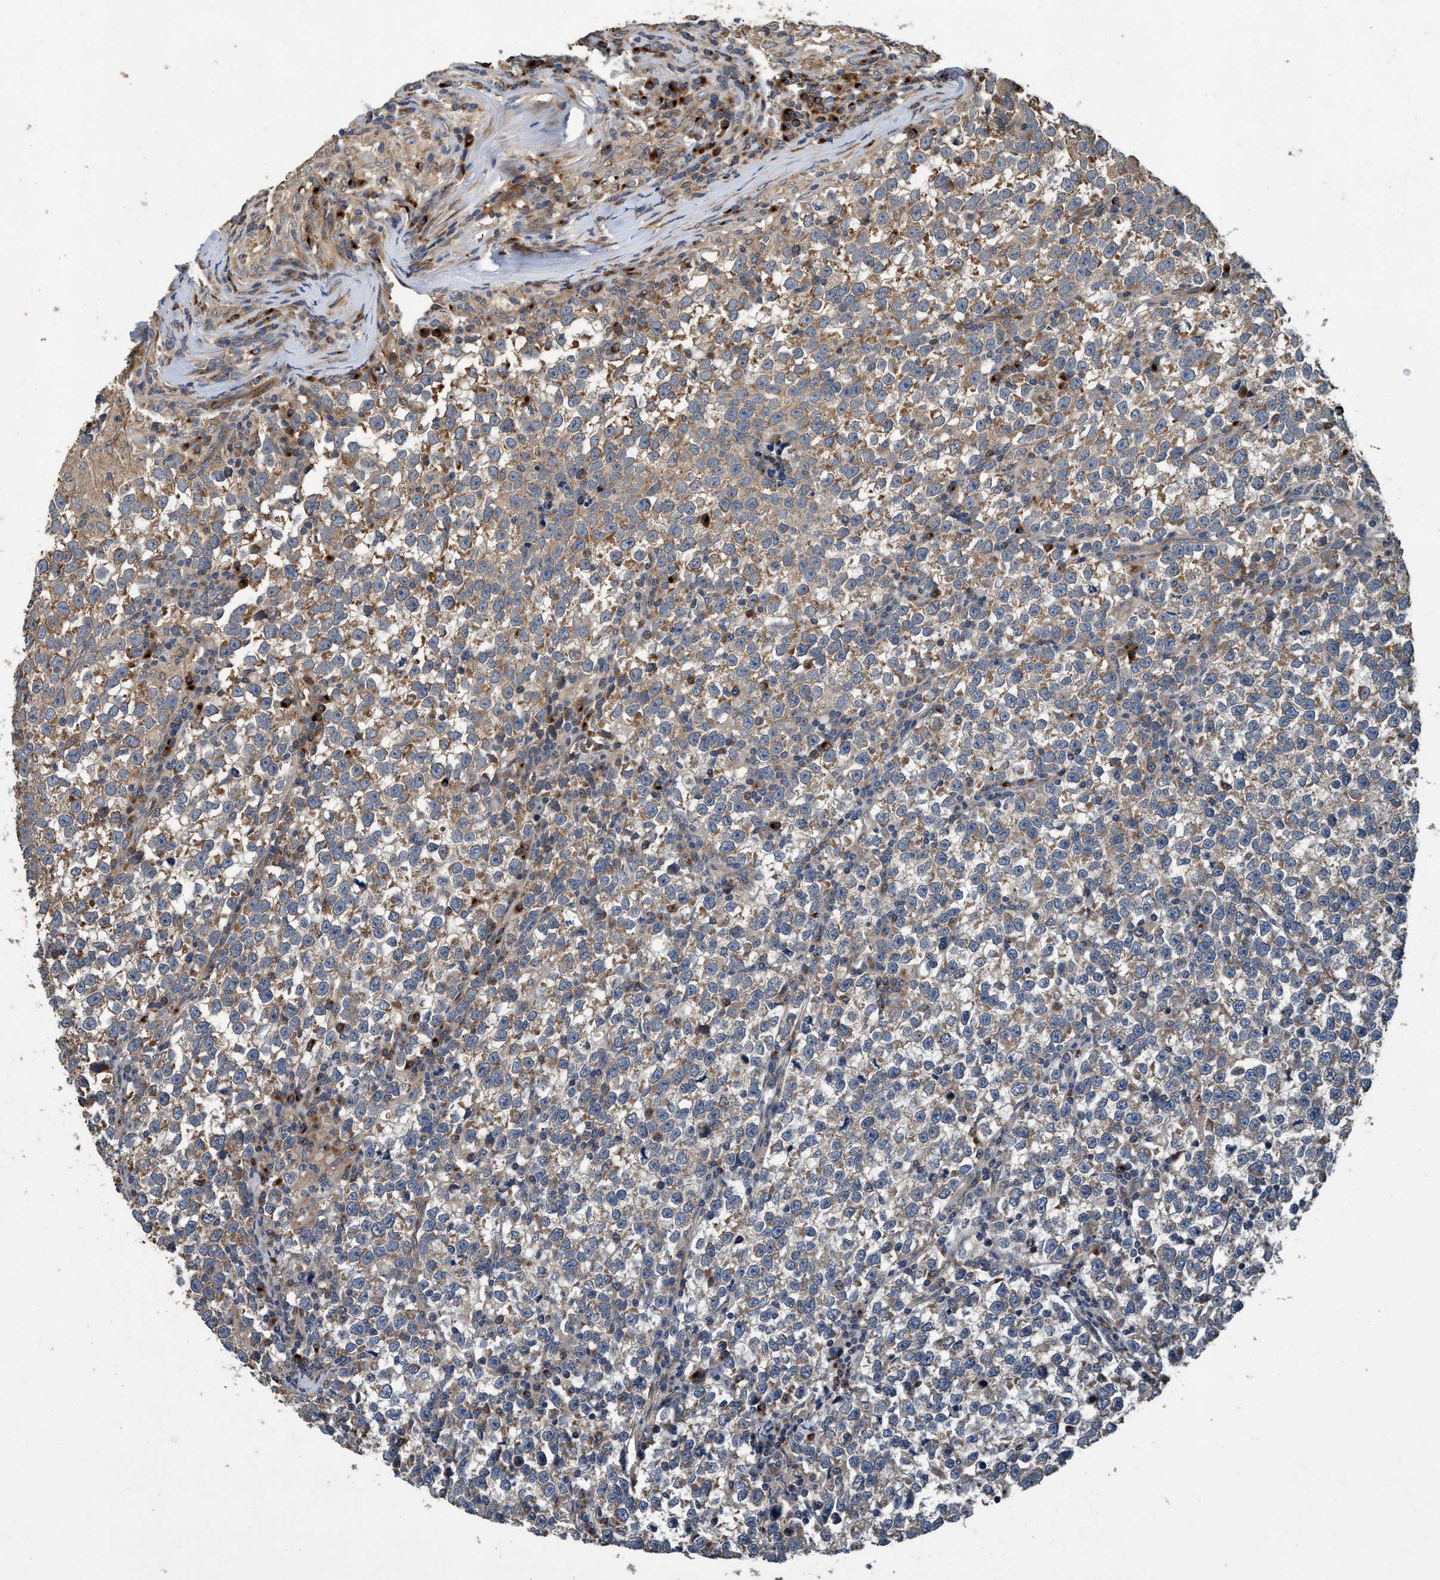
{"staining": {"intensity": "moderate", "quantity": "25%-75%", "location": "cytoplasmic/membranous"}, "tissue": "testis cancer", "cell_type": "Tumor cells", "image_type": "cancer", "snomed": [{"axis": "morphology", "description": "Normal tissue, NOS"}, {"axis": "morphology", "description": "Seminoma, NOS"}, {"axis": "topography", "description": "Testis"}], "caption": "Immunohistochemical staining of seminoma (testis) shows medium levels of moderate cytoplasmic/membranous staining in about 25%-75% of tumor cells.", "gene": "MACC1", "patient": {"sex": "male", "age": 43}}